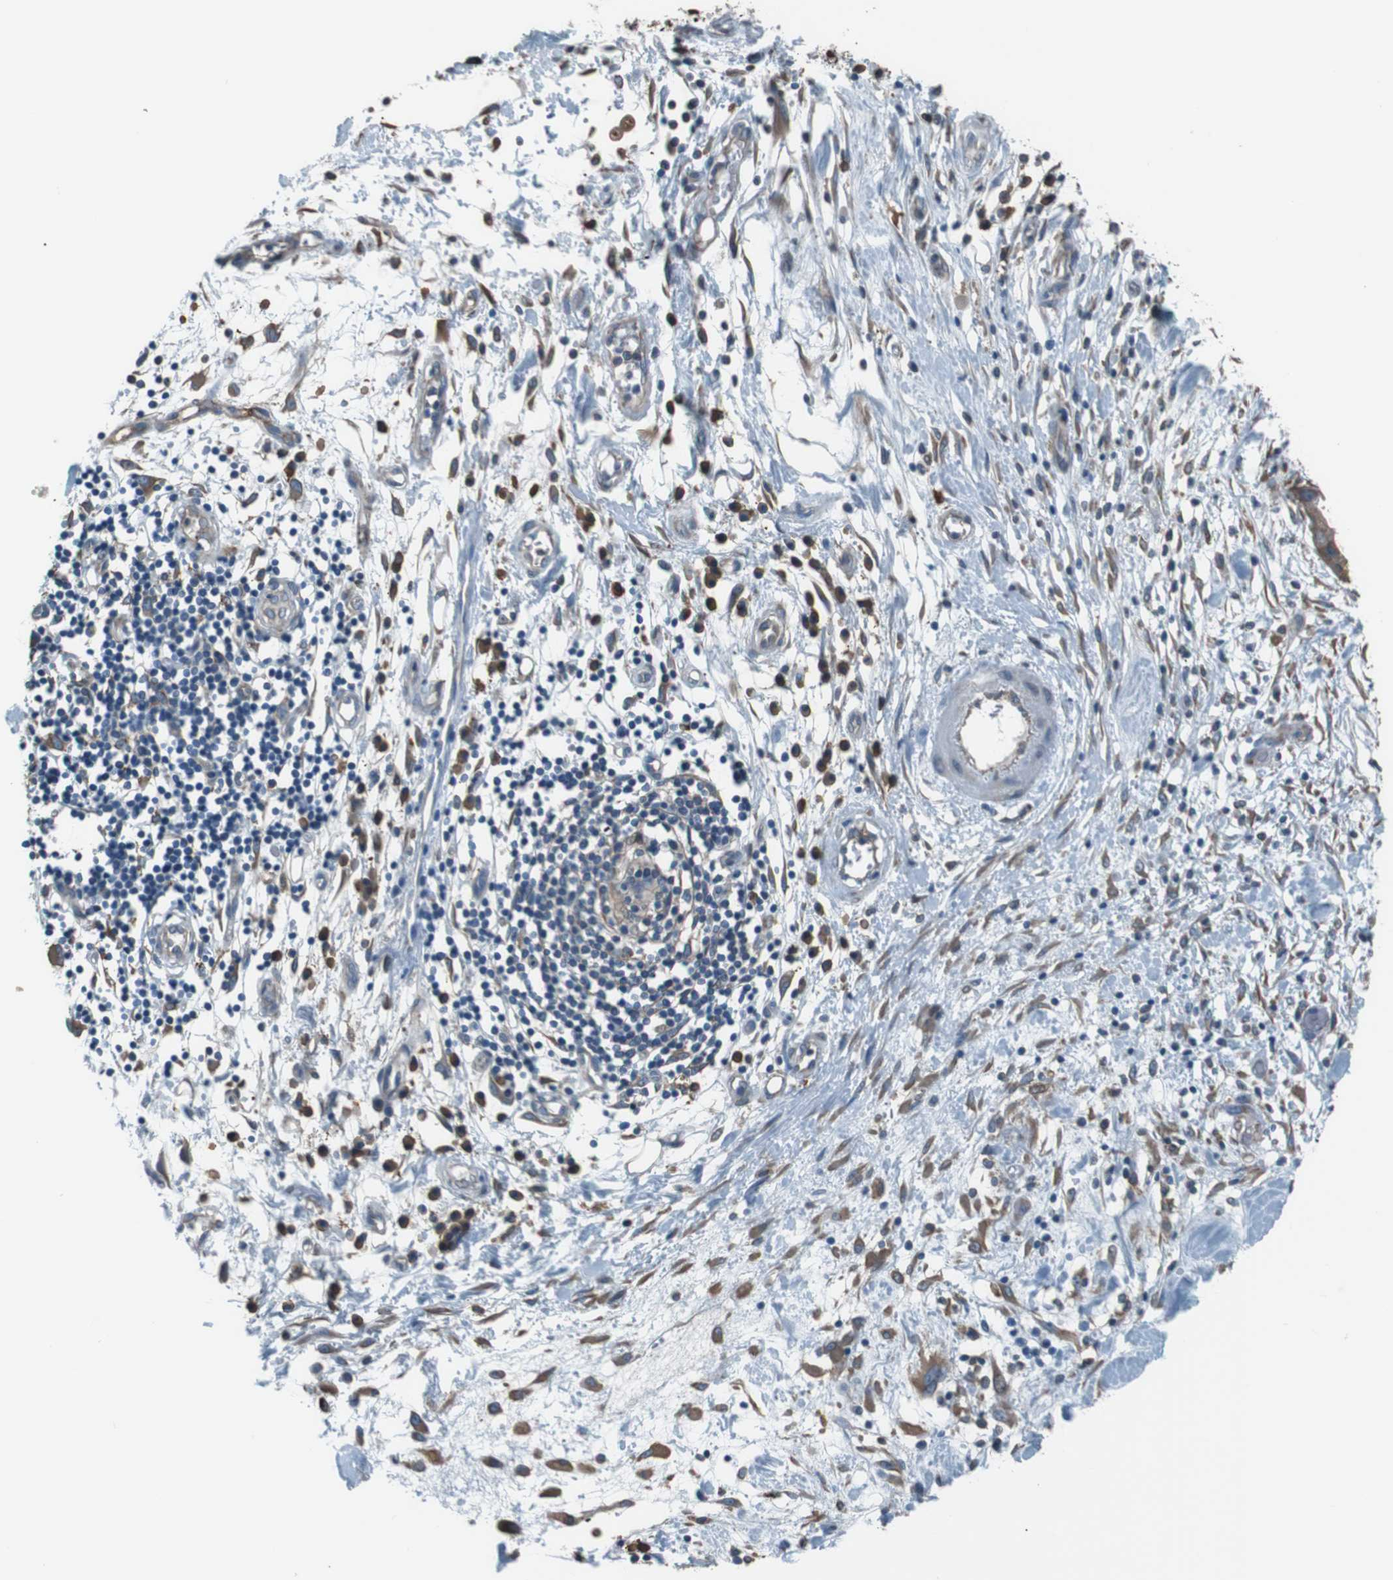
{"staining": {"intensity": "moderate", "quantity": ">75%", "location": "cytoplasmic/membranous"}, "tissue": "pancreatic cancer", "cell_type": "Tumor cells", "image_type": "cancer", "snomed": [{"axis": "morphology", "description": "Adenocarcinoma, NOS"}, {"axis": "topography", "description": "Pancreas"}], "caption": "DAB immunohistochemical staining of human pancreatic cancer (adenocarcinoma) demonstrates moderate cytoplasmic/membranous protein staining in approximately >75% of tumor cells.", "gene": "SIGMAR1", "patient": {"sex": "female", "age": 60}}